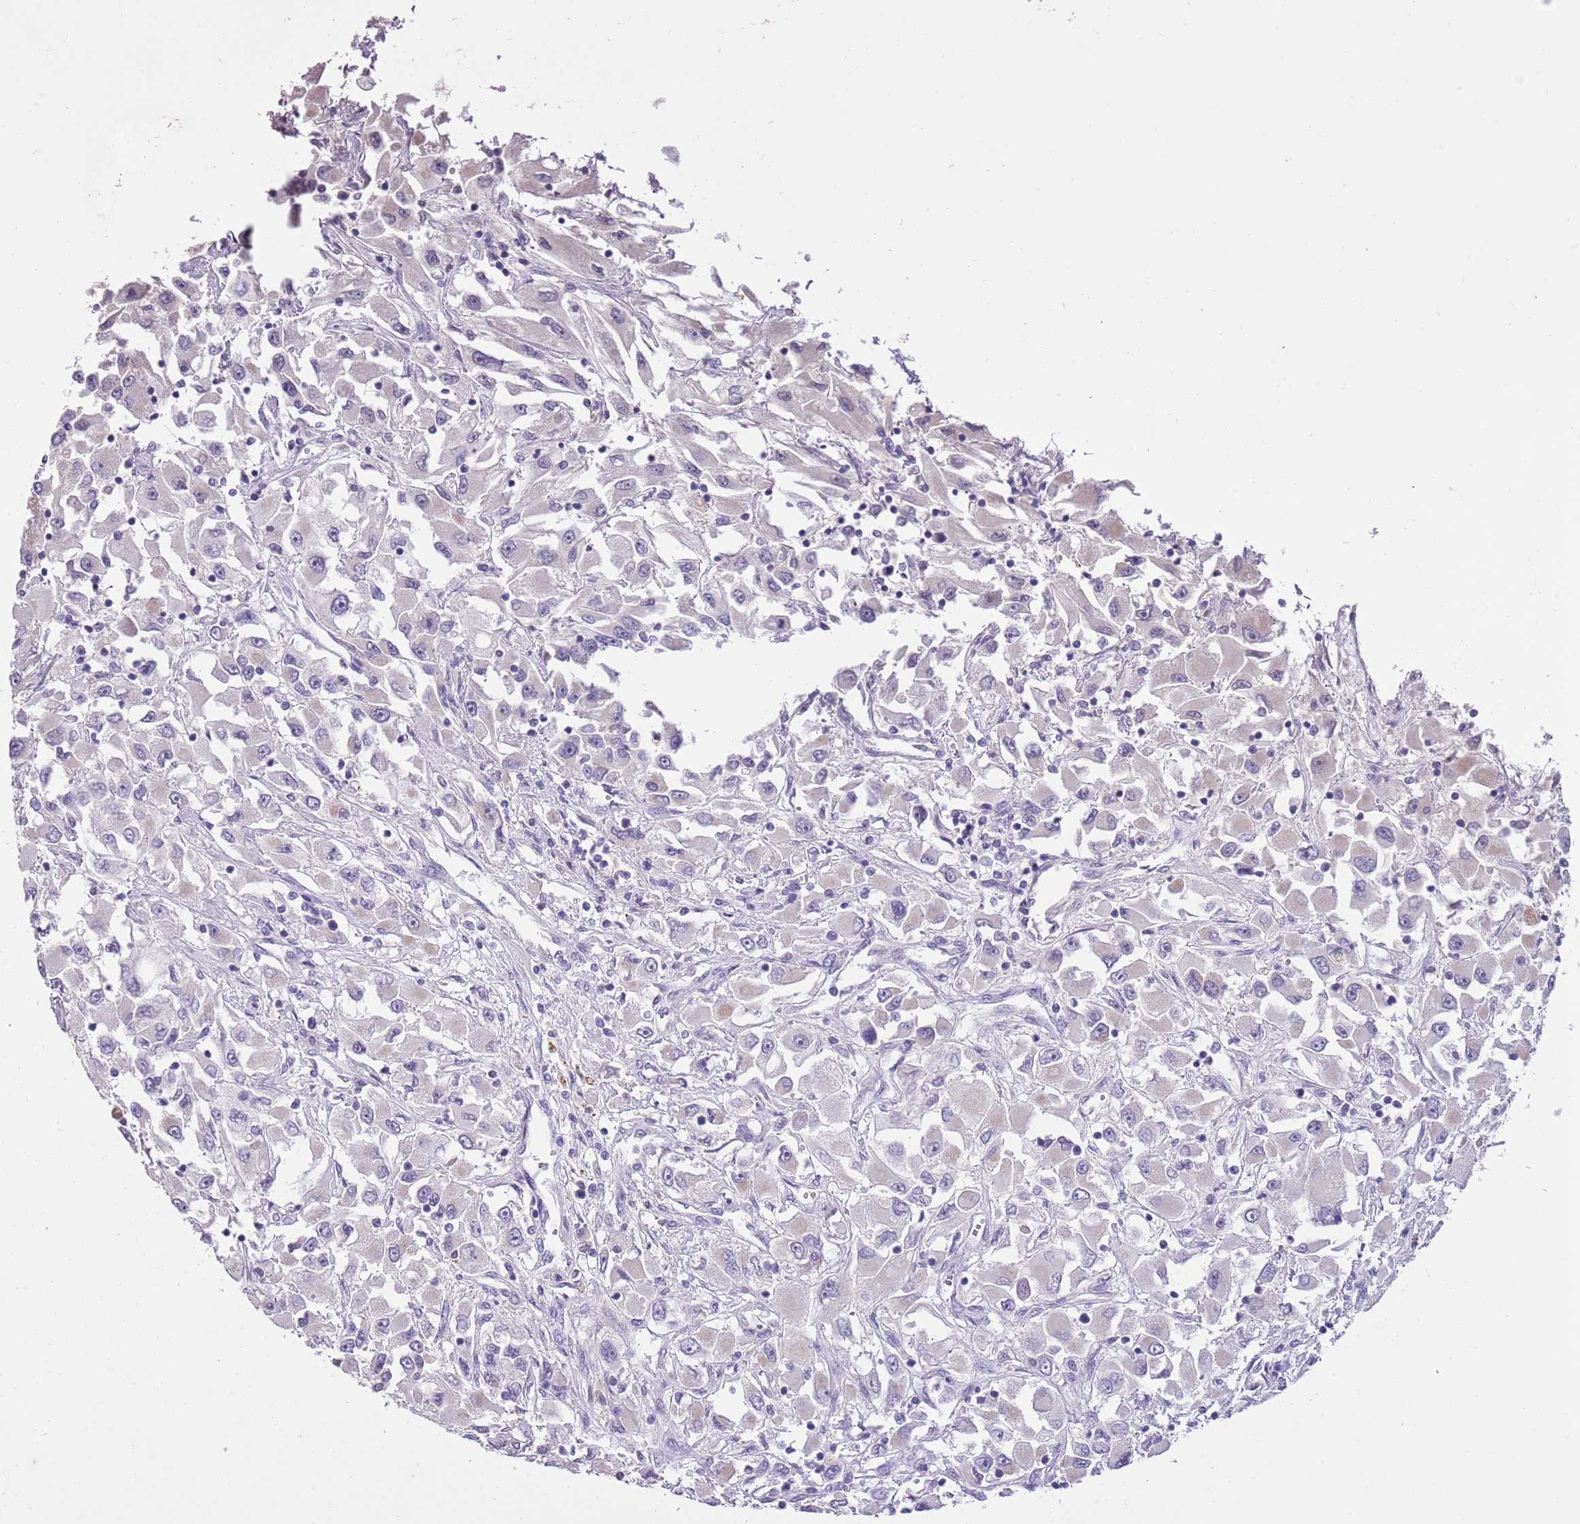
{"staining": {"intensity": "negative", "quantity": "none", "location": "none"}, "tissue": "renal cancer", "cell_type": "Tumor cells", "image_type": "cancer", "snomed": [{"axis": "morphology", "description": "Adenocarcinoma, NOS"}, {"axis": "topography", "description": "Kidney"}], "caption": "Immunohistochemistry (IHC) micrograph of human renal adenocarcinoma stained for a protein (brown), which exhibits no expression in tumor cells.", "gene": "SLC35E3", "patient": {"sex": "female", "age": 52}}